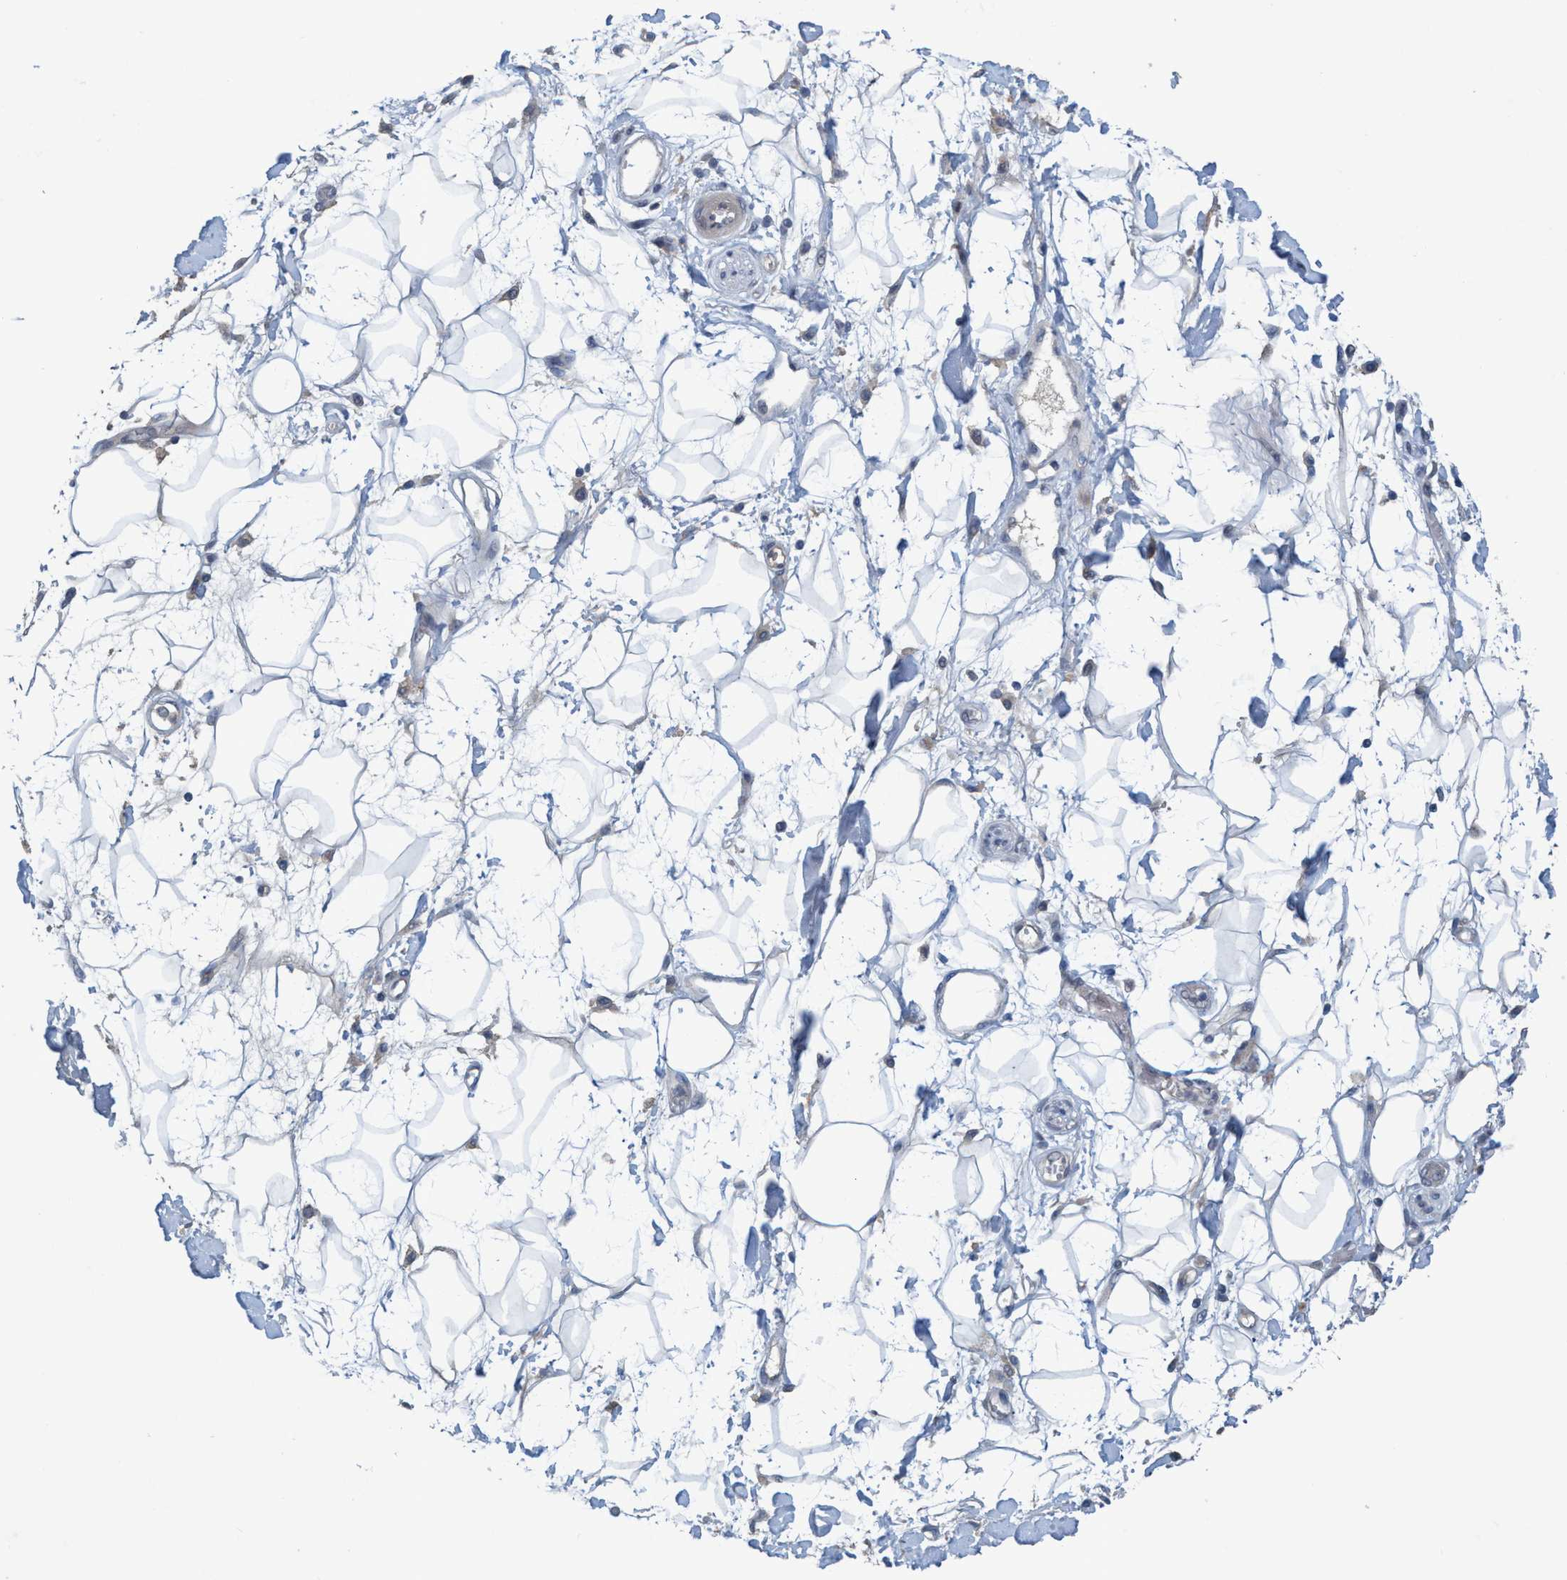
{"staining": {"intensity": "negative", "quantity": "none", "location": "none"}, "tissue": "adipose tissue", "cell_type": "Adipocytes", "image_type": "normal", "snomed": [{"axis": "morphology", "description": "Normal tissue, NOS"}, {"axis": "morphology", "description": "Adenocarcinoma, NOS"}, {"axis": "topography", "description": "Duodenum"}, {"axis": "topography", "description": "Peripheral nerve tissue"}], "caption": "Micrograph shows no significant protein staining in adipocytes of unremarkable adipose tissue.", "gene": "RNF208", "patient": {"sex": "female", "age": 60}}